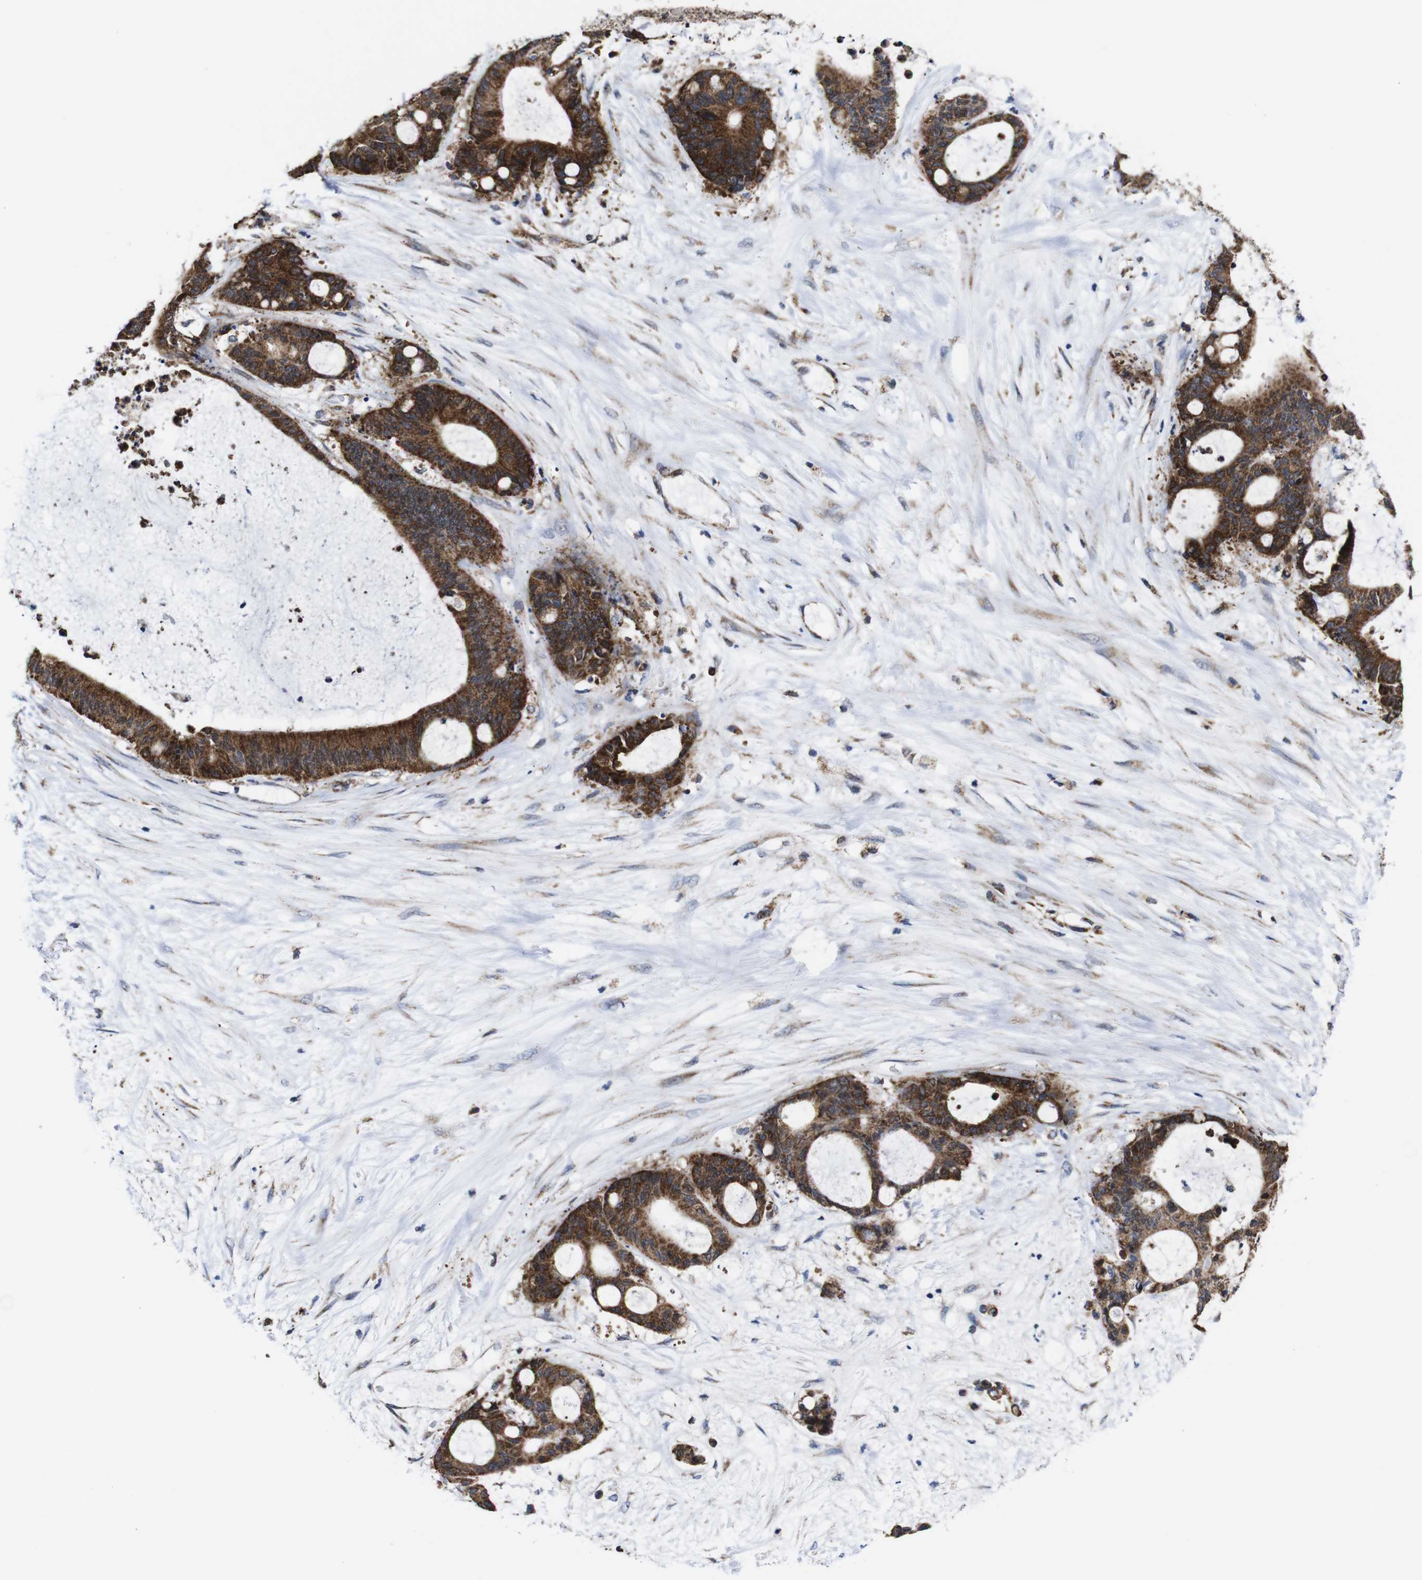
{"staining": {"intensity": "strong", "quantity": ">75%", "location": "cytoplasmic/membranous"}, "tissue": "liver cancer", "cell_type": "Tumor cells", "image_type": "cancer", "snomed": [{"axis": "morphology", "description": "Cholangiocarcinoma"}, {"axis": "topography", "description": "Liver"}], "caption": "Immunohistochemical staining of cholangiocarcinoma (liver) shows high levels of strong cytoplasmic/membranous protein expression in about >75% of tumor cells.", "gene": "C17orf80", "patient": {"sex": "female", "age": 73}}